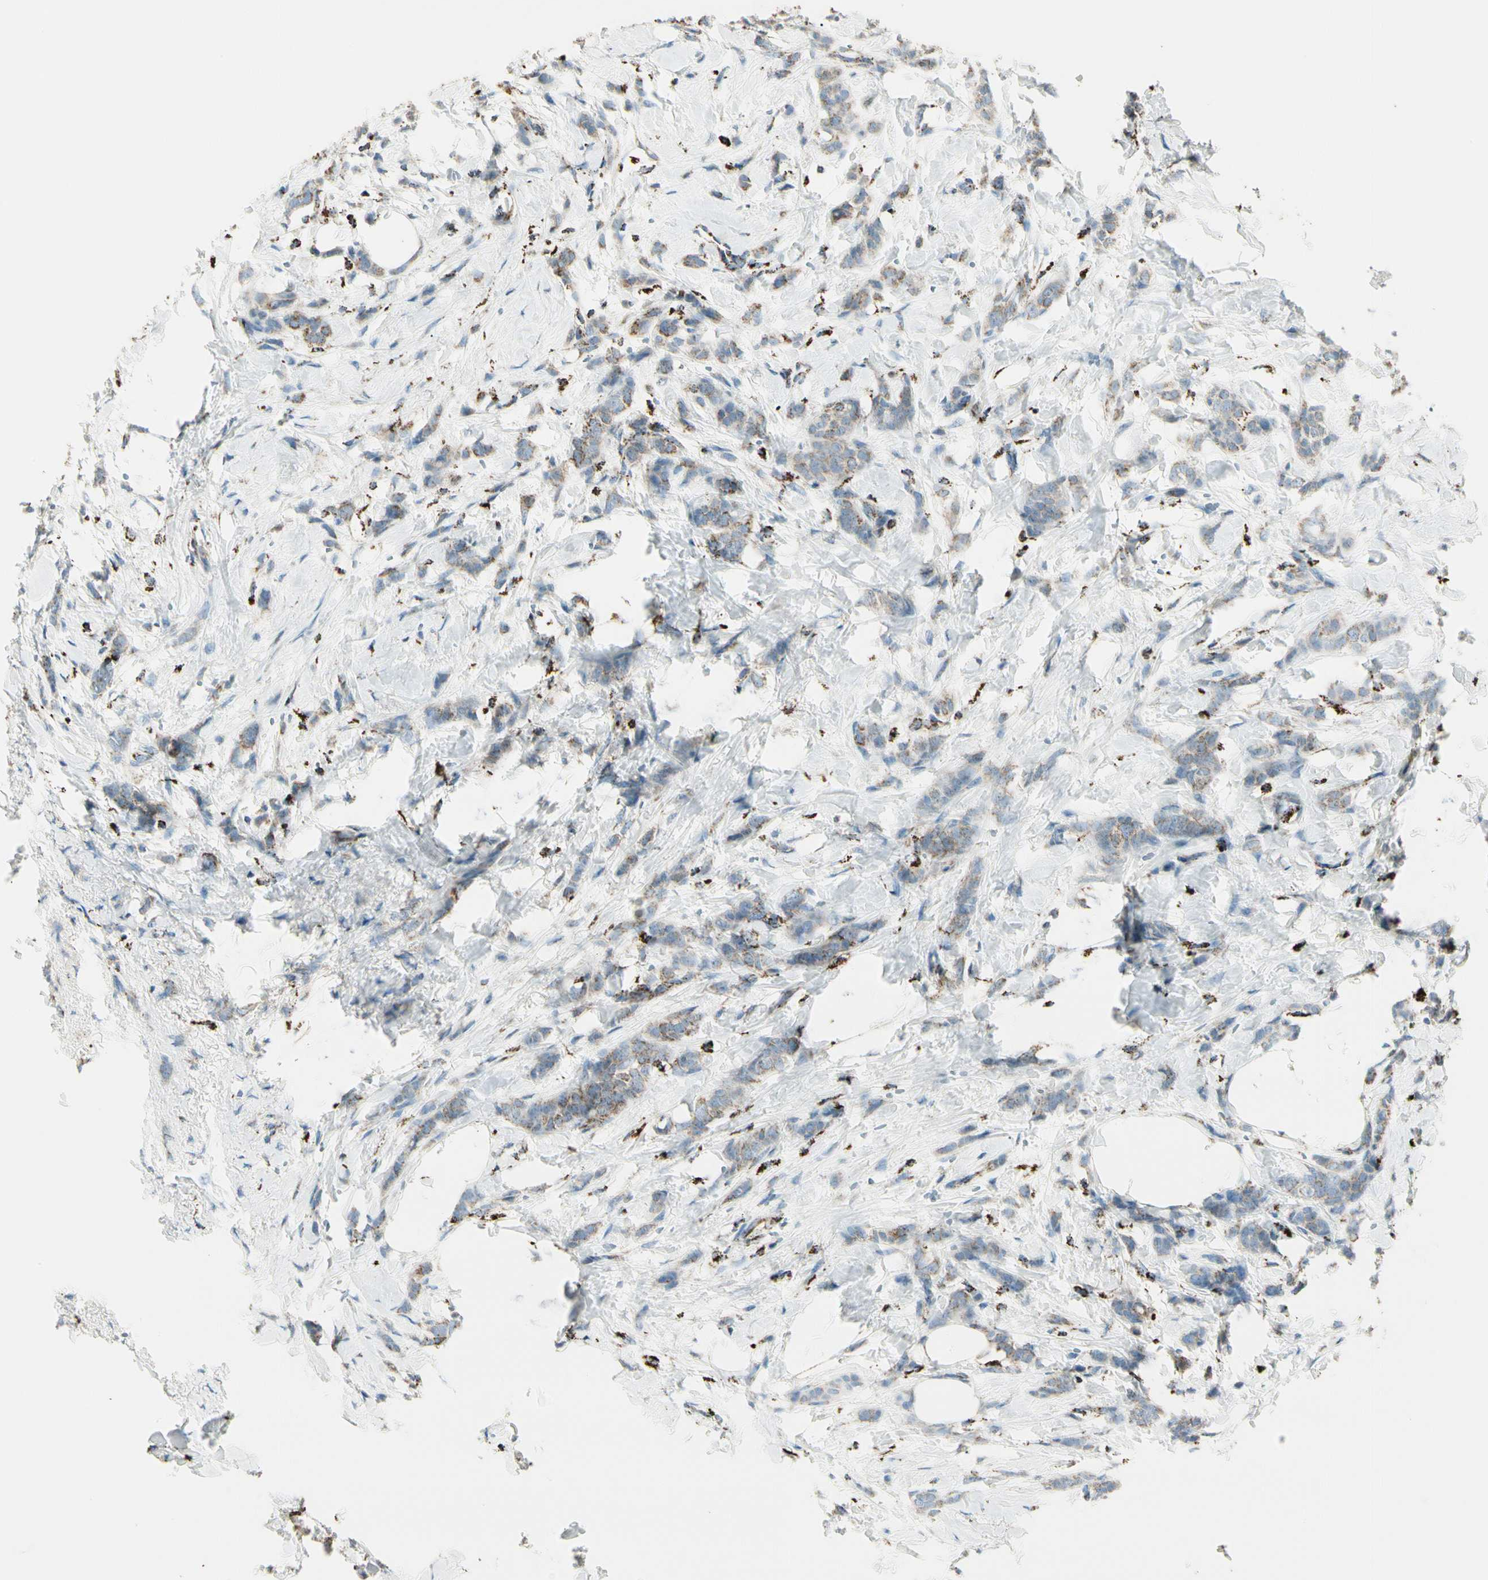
{"staining": {"intensity": "moderate", "quantity": "<25%", "location": "cytoplasmic/membranous"}, "tissue": "breast cancer", "cell_type": "Tumor cells", "image_type": "cancer", "snomed": [{"axis": "morphology", "description": "Lobular carcinoma, in situ"}, {"axis": "morphology", "description": "Lobular carcinoma"}, {"axis": "topography", "description": "Breast"}], "caption": "About <25% of tumor cells in human breast cancer exhibit moderate cytoplasmic/membranous protein positivity as visualized by brown immunohistochemical staining.", "gene": "ME2", "patient": {"sex": "female", "age": 41}}